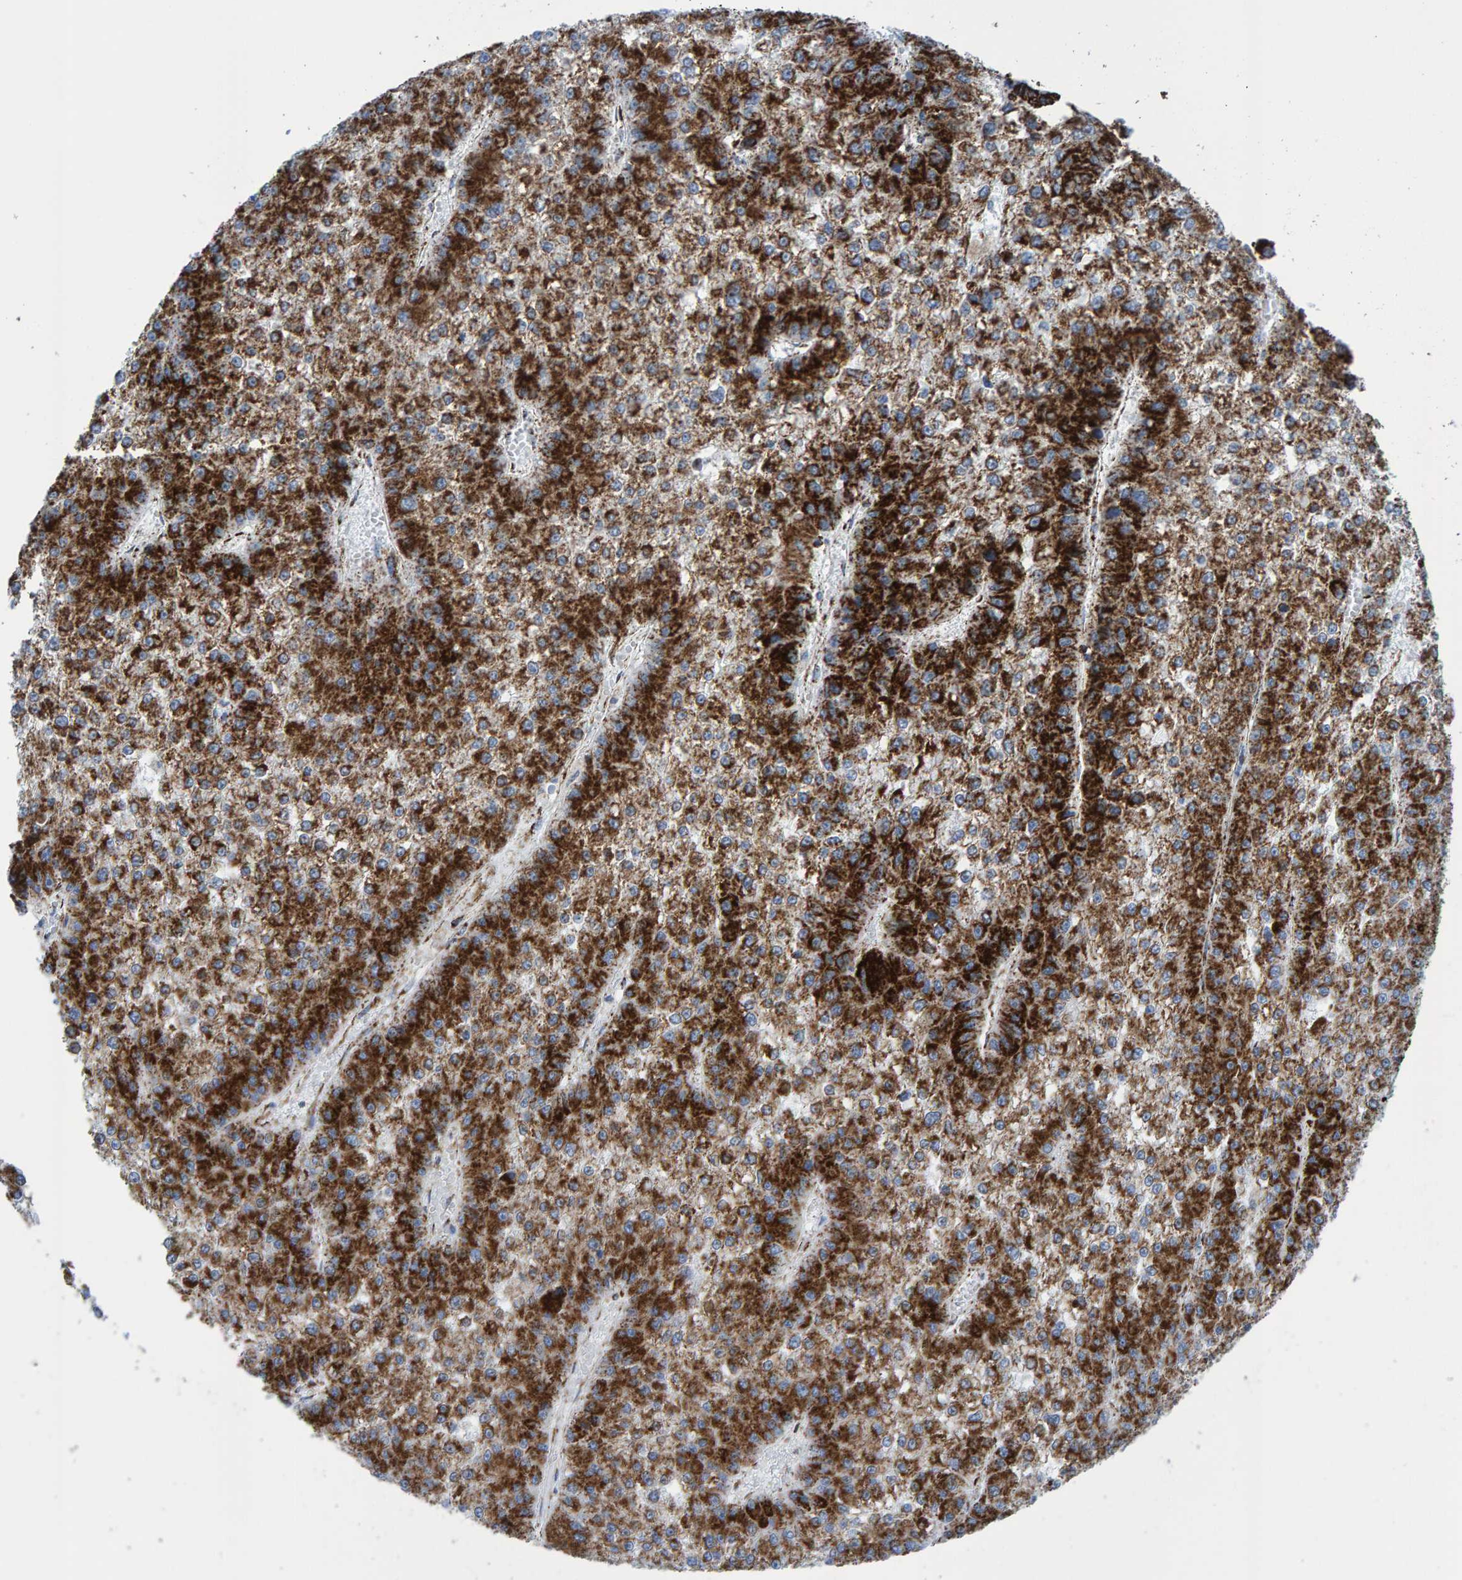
{"staining": {"intensity": "strong", "quantity": ">75%", "location": "cytoplasmic/membranous"}, "tissue": "liver cancer", "cell_type": "Tumor cells", "image_type": "cancer", "snomed": [{"axis": "morphology", "description": "Carcinoma, Hepatocellular, NOS"}, {"axis": "topography", "description": "Liver"}], "caption": "Tumor cells display high levels of strong cytoplasmic/membranous staining in approximately >75% of cells in liver cancer. (IHC, brightfield microscopy, high magnification).", "gene": "ENSG00000262660", "patient": {"sex": "female", "age": 73}}